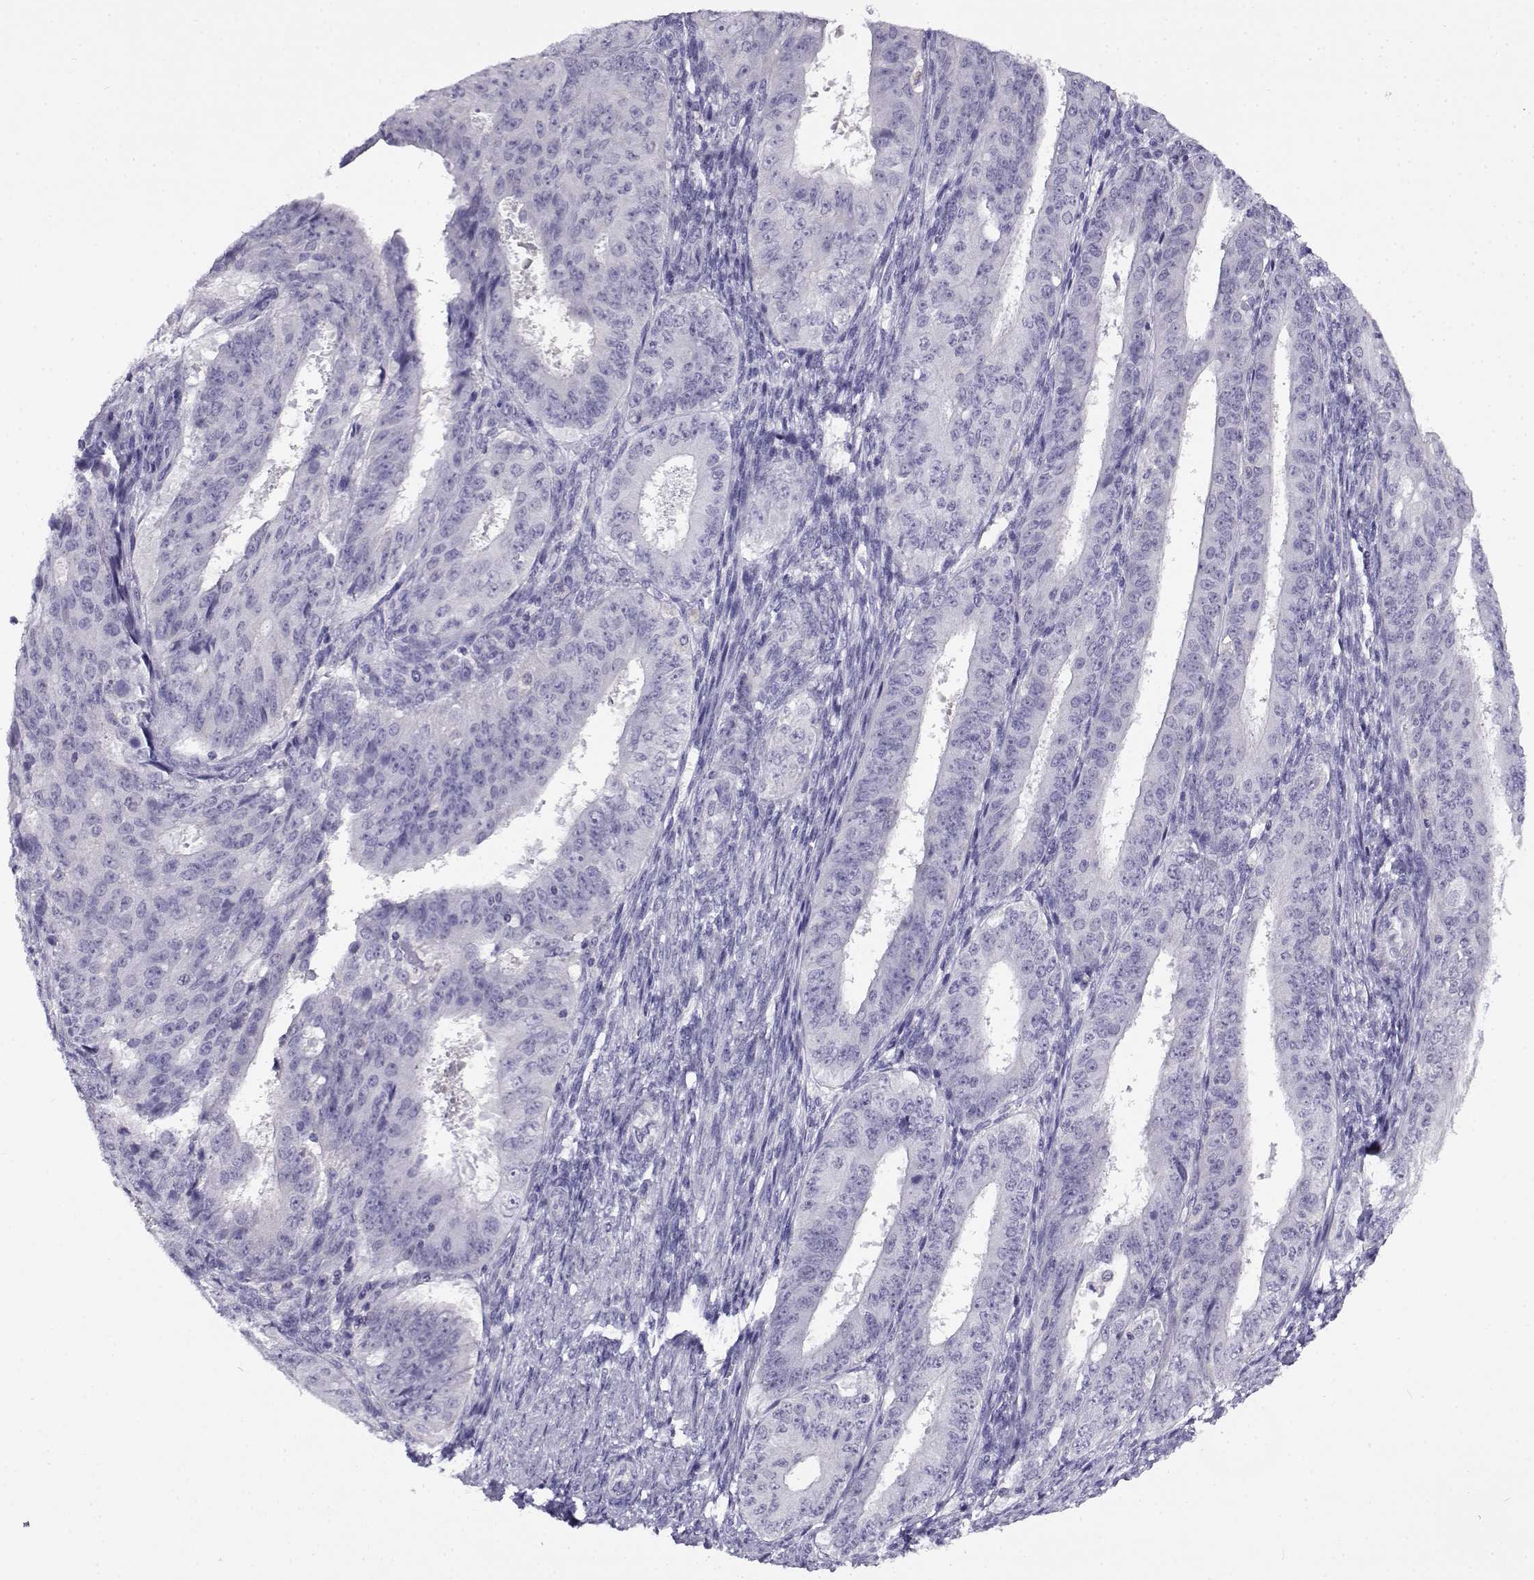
{"staining": {"intensity": "negative", "quantity": "none", "location": "none"}, "tissue": "ovarian cancer", "cell_type": "Tumor cells", "image_type": "cancer", "snomed": [{"axis": "morphology", "description": "Carcinoma, endometroid"}, {"axis": "topography", "description": "Ovary"}], "caption": "This is a micrograph of immunohistochemistry (IHC) staining of ovarian endometroid carcinoma, which shows no positivity in tumor cells.", "gene": "FEZF1", "patient": {"sex": "female", "age": 42}}